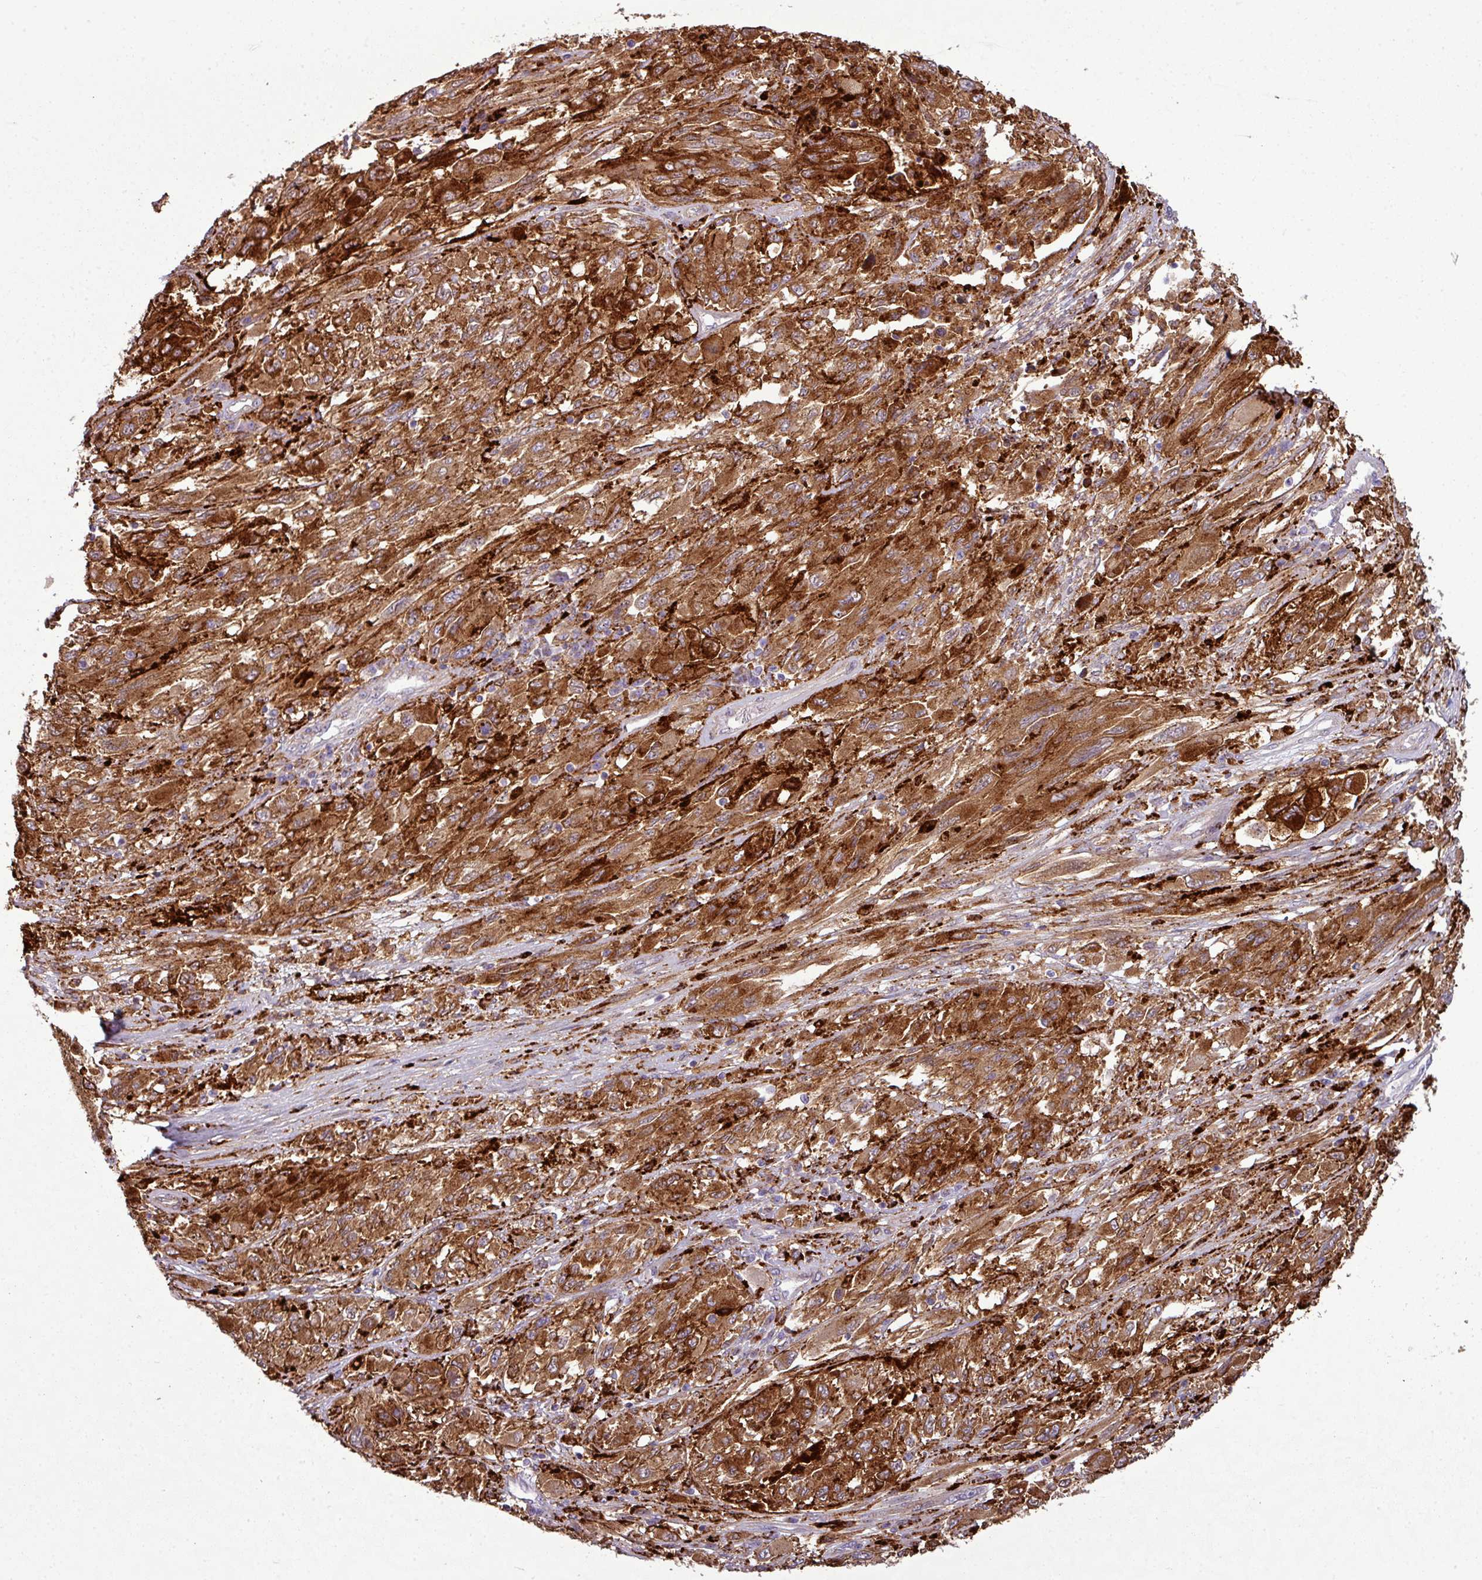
{"staining": {"intensity": "moderate", "quantity": ">75%", "location": "cytoplasmic/membranous"}, "tissue": "melanoma", "cell_type": "Tumor cells", "image_type": "cancer", "snomed": [{"axis": "morphology", "description": "Malignant melanoma, NOS"}, {"axis": "topography", "description": "Skin"}], "caption": "This image demonstrates immunohistochemistry staining of melanoma, with medium moderate cytoplasmic/membranous staining in about >75% of tumor cells.", "gene": "COL8A1", "patient": {"sex": "female", "age": 91}}